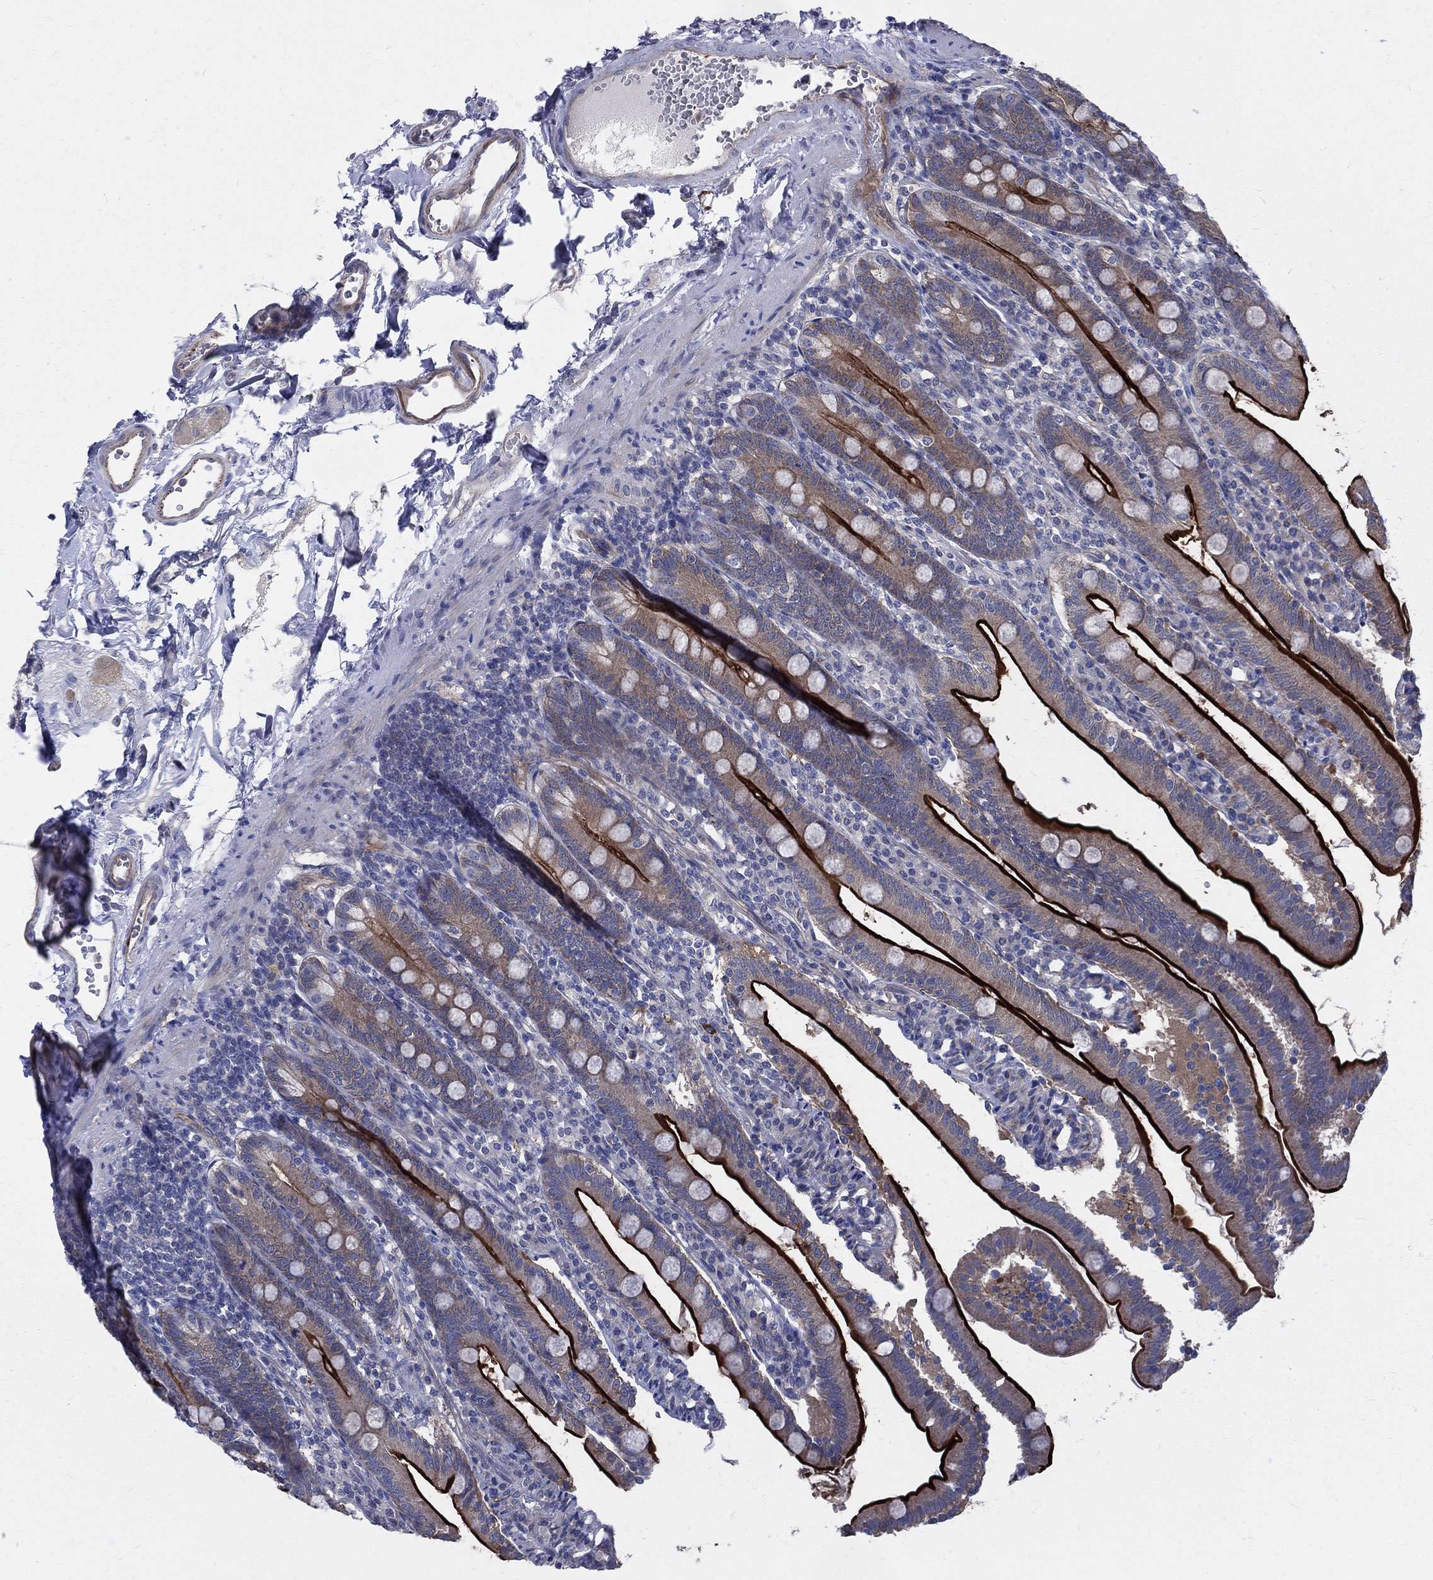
{"staining": {"intensity": "strong", "quantity": "25%-75%", "location": "cytoplasmic/membranous"}, "tissue": "duodenum", "cell_type": "Glandular cells", "image_type": "normal", "snomed": [{"axis": "morphology", "description": "Normal tissue, NOS"}, {"axis": "topography", "description": "Duodenum"}], "caption": "This histopathology image reveals immunohistochemistry staining of normal duodenum, with high strong cytoplasmic/membranous expression in about 25%-75% of glandular cells.", "gene": "POMZP3", "patient": {"sex": "female", "age": 67}}